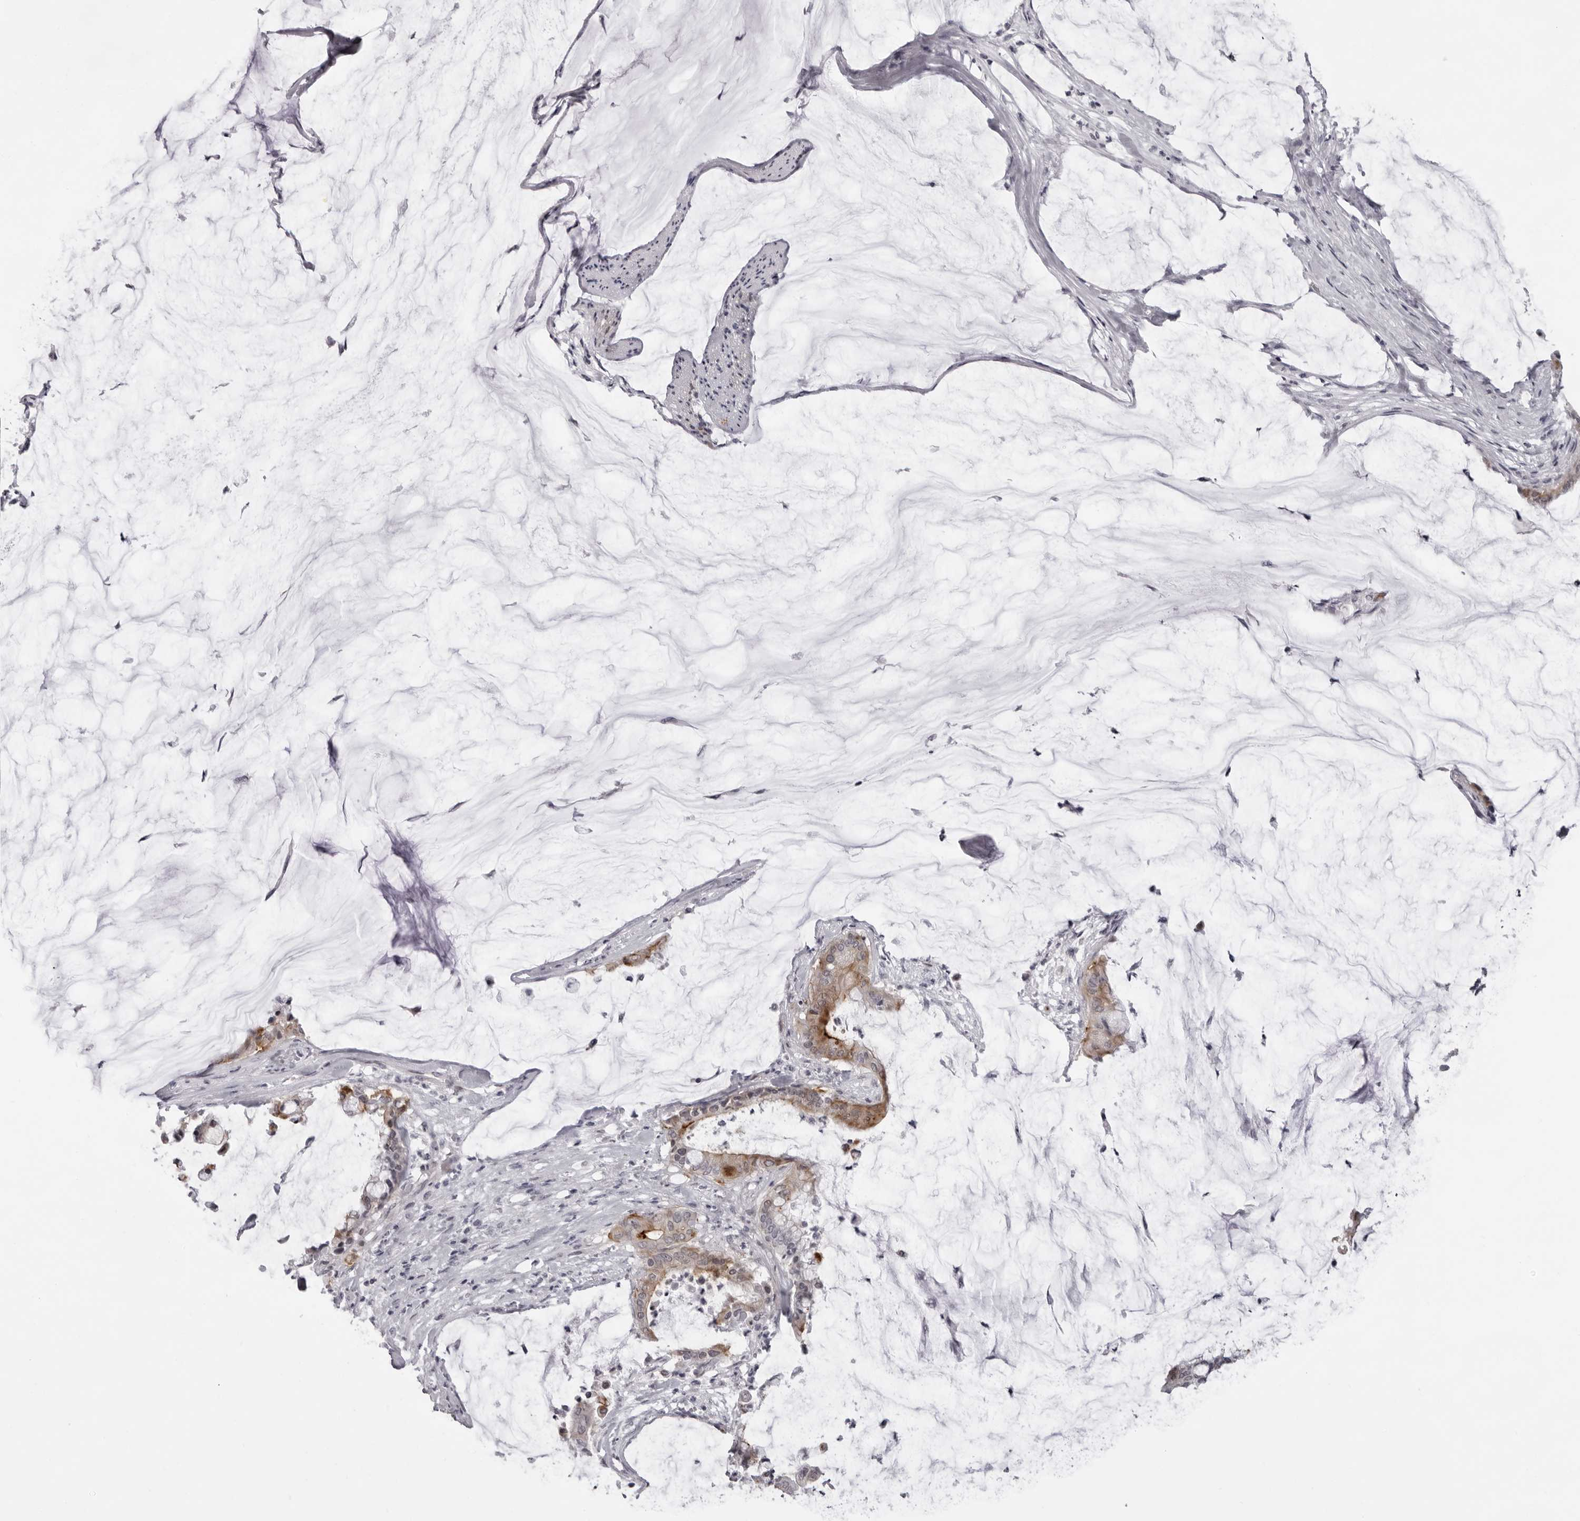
{"staining": {"intensity": "moderate", "quantity": "25%-75%", "location": "cytoplasmic/membranous"}, "tissue": "pancreatic cancer", "cell_type": "Tumor cells", "image_type": "cancer", "snomed": [{"axis": "morphology", "description": "Adenocarcinoma, NOS"}, {"axis": "topography", "description": "Pancreas"}], "caption": "Approximately 25%-75% of tumor cells in pancreatic adenocarcinoma display moderate cytoplasmic/membranous protein expression as visualized by brown immunohistochemical staining.", "gene": "NUDT18", "patient": {"sex": "male", "age": 41}}